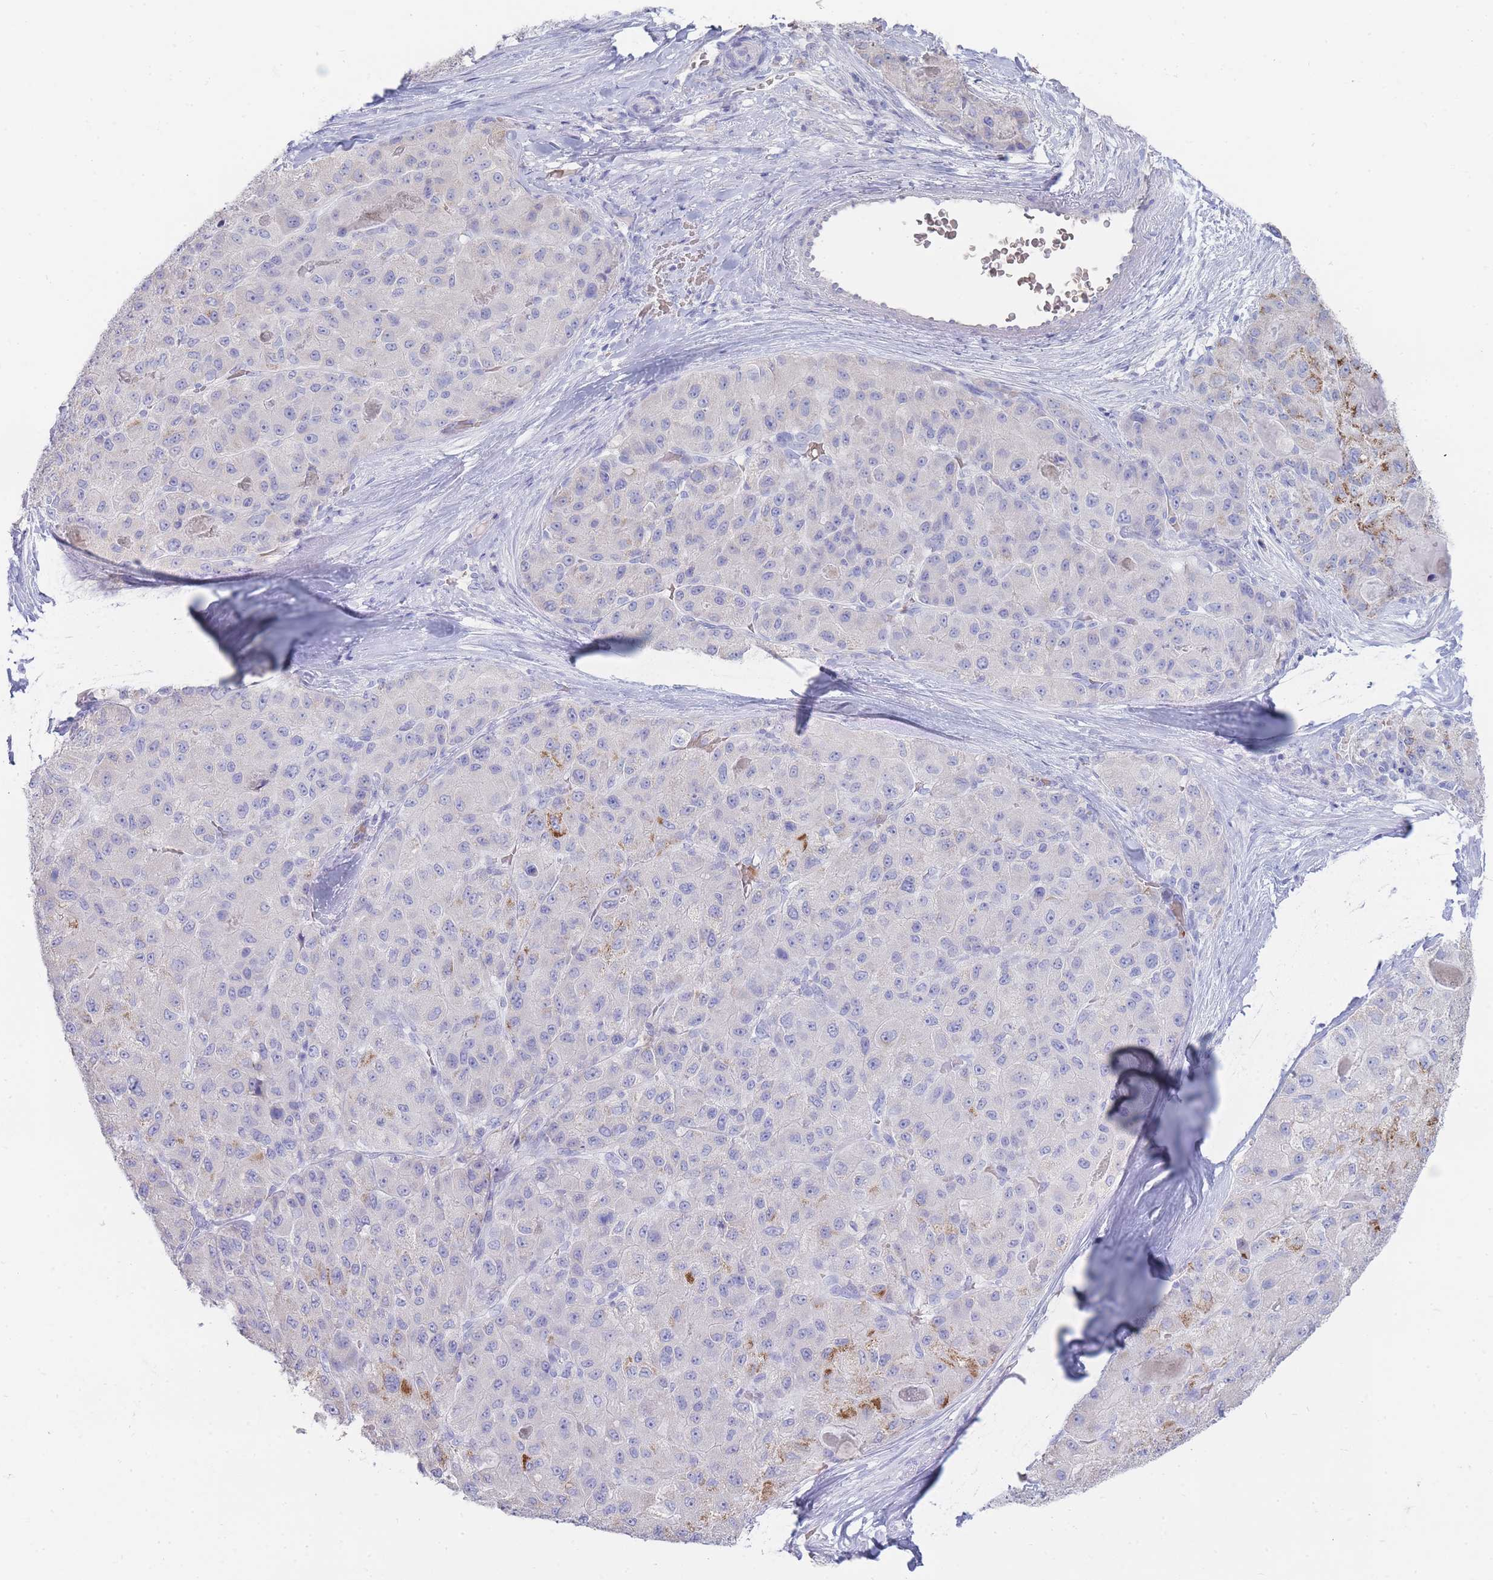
{"staining": {"intensity": "moderate", "quantity": "<25%", "location": "cytoplasmic/membranous"}, "tissue": "liver cancer", "cell_type": "Tumor cells", "image_type": "cancer", "snomed": [{"axis": "morphology", "description": "Carcinoma, Hepatocellular, NOS"}, {"axis": "topography", "description": "Liver"}], "caption": "Immunohistochemistry (IHC) image of neoplastic tissue: human liver cancer stained using IHC shows low levels of moderate protein expression localized specifically in the cytoplasmic/membranous of tumor cells, appearing as a cytoplasmic/membranous brown color.", "gene": "HBG2", "patient": {"sex": "male", "age": 80}}